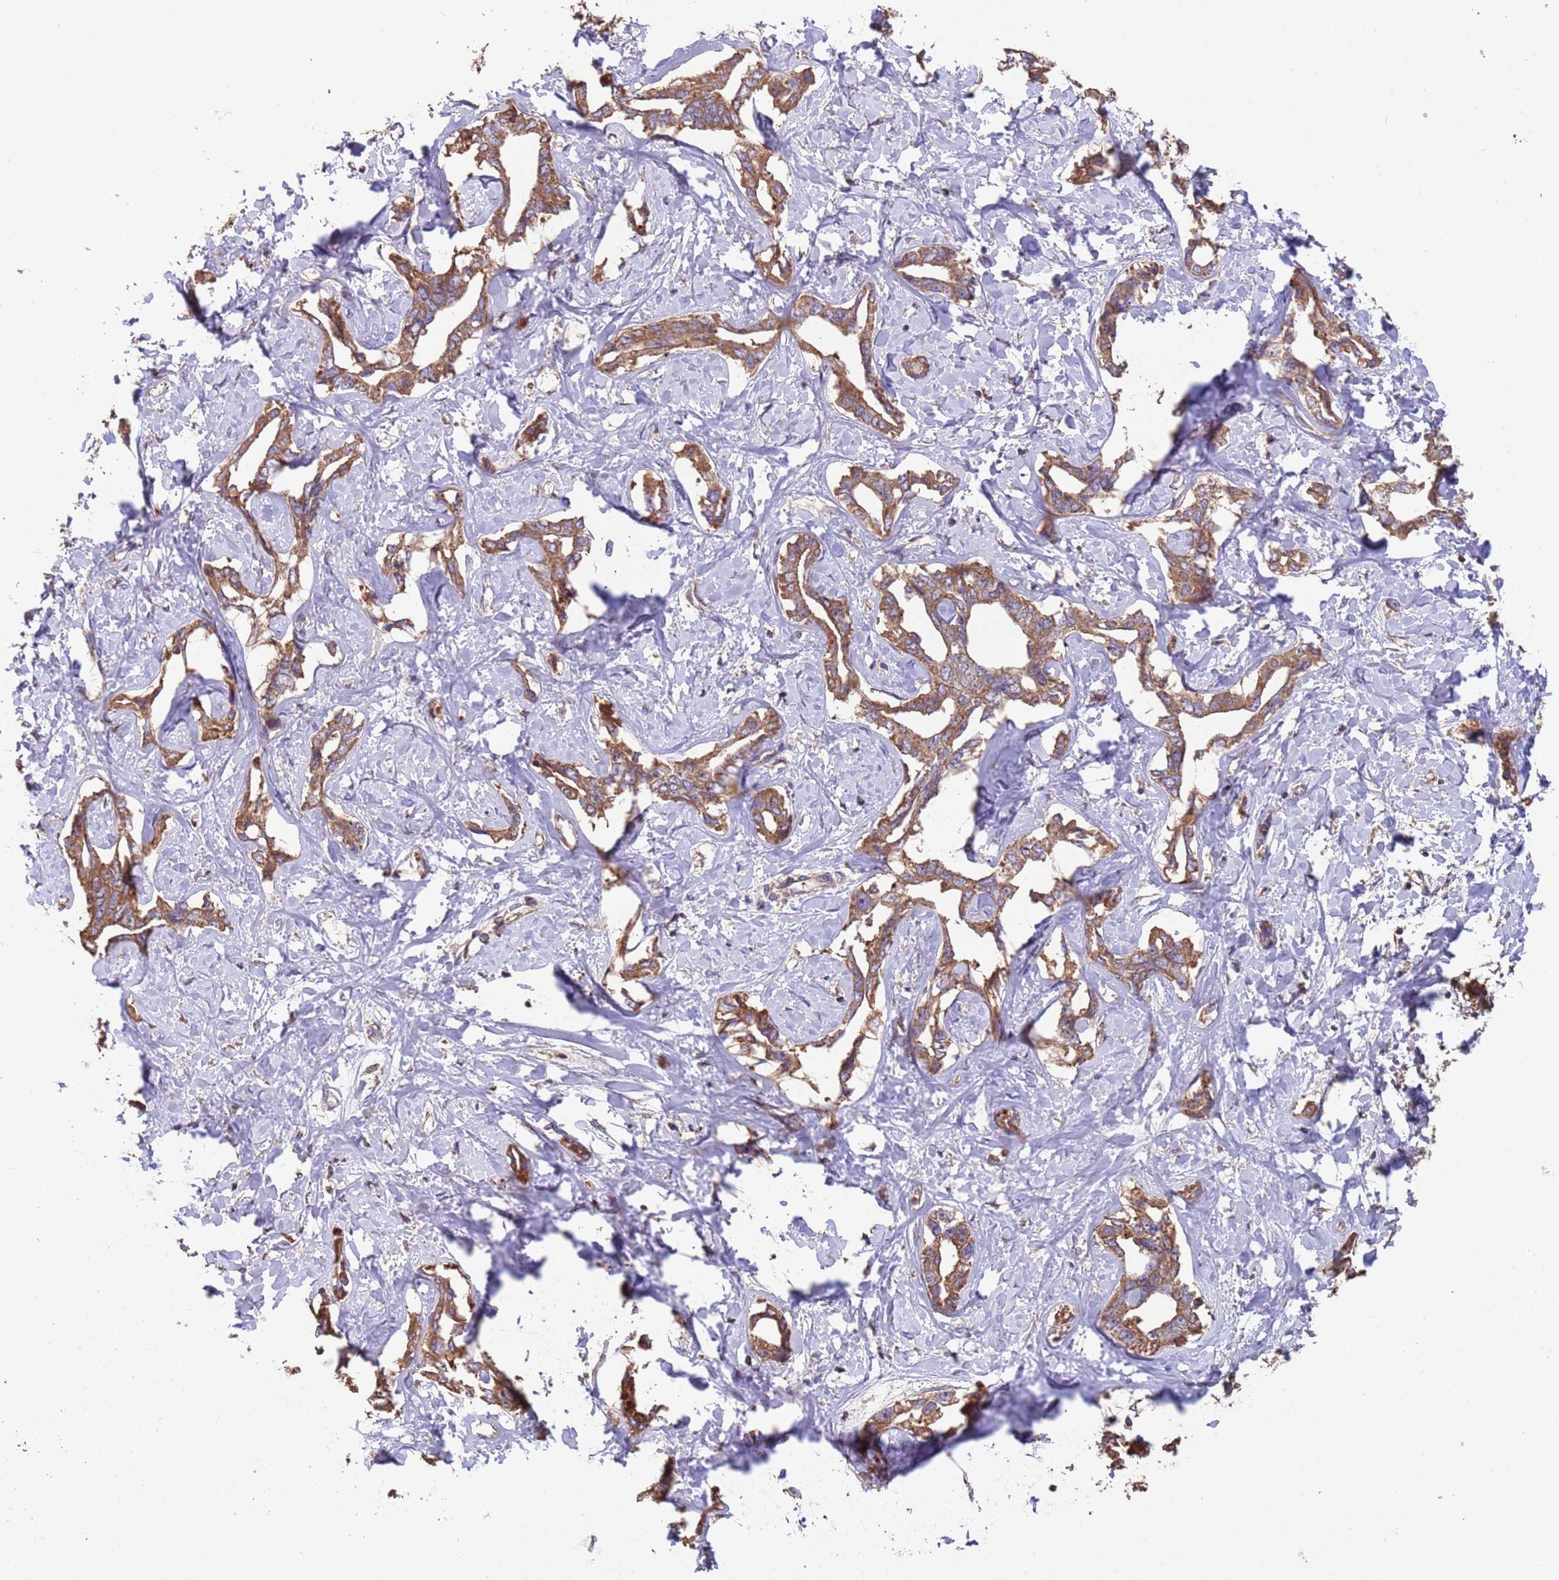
{"staining": {"intensity": "moderate", "quantity": ">75%", "location": "cytoplasmic/membranous"}, "tissue": "liver cancer", "cell_type": "Tumor cells", "image_type": "cancer", "snomed": [{"axis": "morphology", "description": "Cholangiocarcinoma"}, {"axis": "topography", "description": "Liver"}], "caption": "Cholangiocarcinoma (liver) stained for a protein (brown) shows moderate cytoplasmic/membranous positive positivity in about >75% of tumor cells.", "gene": "EEF1AKMT1", "patient": {"sex": "male", "age": 59}}